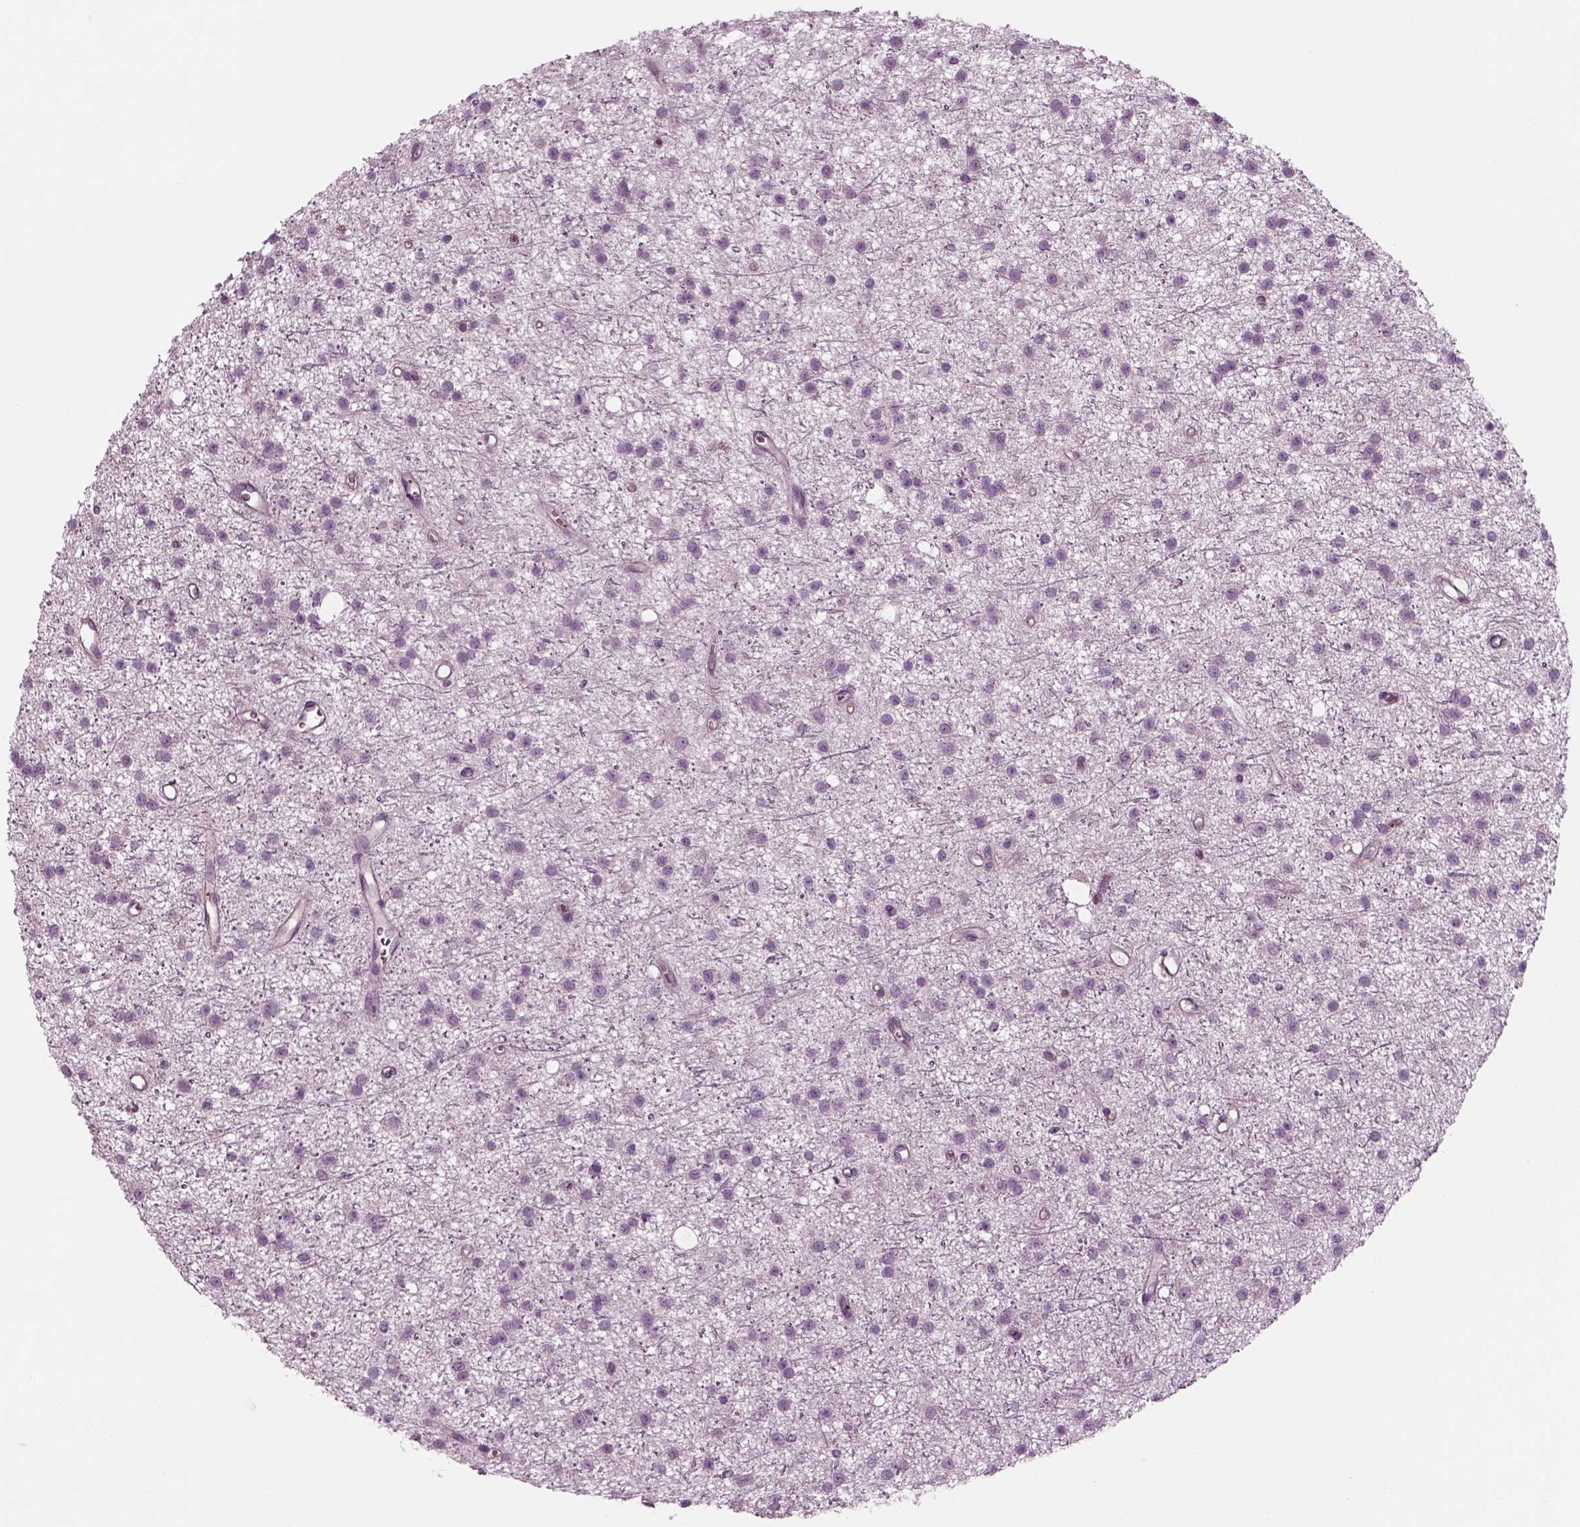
{"staining": {"intensity": "negative", "quantity": "none", "location": "none"}, "tissue": "glioma", "cell_type": "Tumor cells", "image_type": "cancer", "snomed": [{"axis": "morphology", "description": "Glioma, malignant, Low grade"}, {"axis": "topography", "description": "Brain"}], "caption": "Malignant glioma (low-grade) was stained to show a protein in brown. There is no significant staining in tumor cells.", "gene": "SLC2A3", "patient": {"sex": "male", "age": 27}}